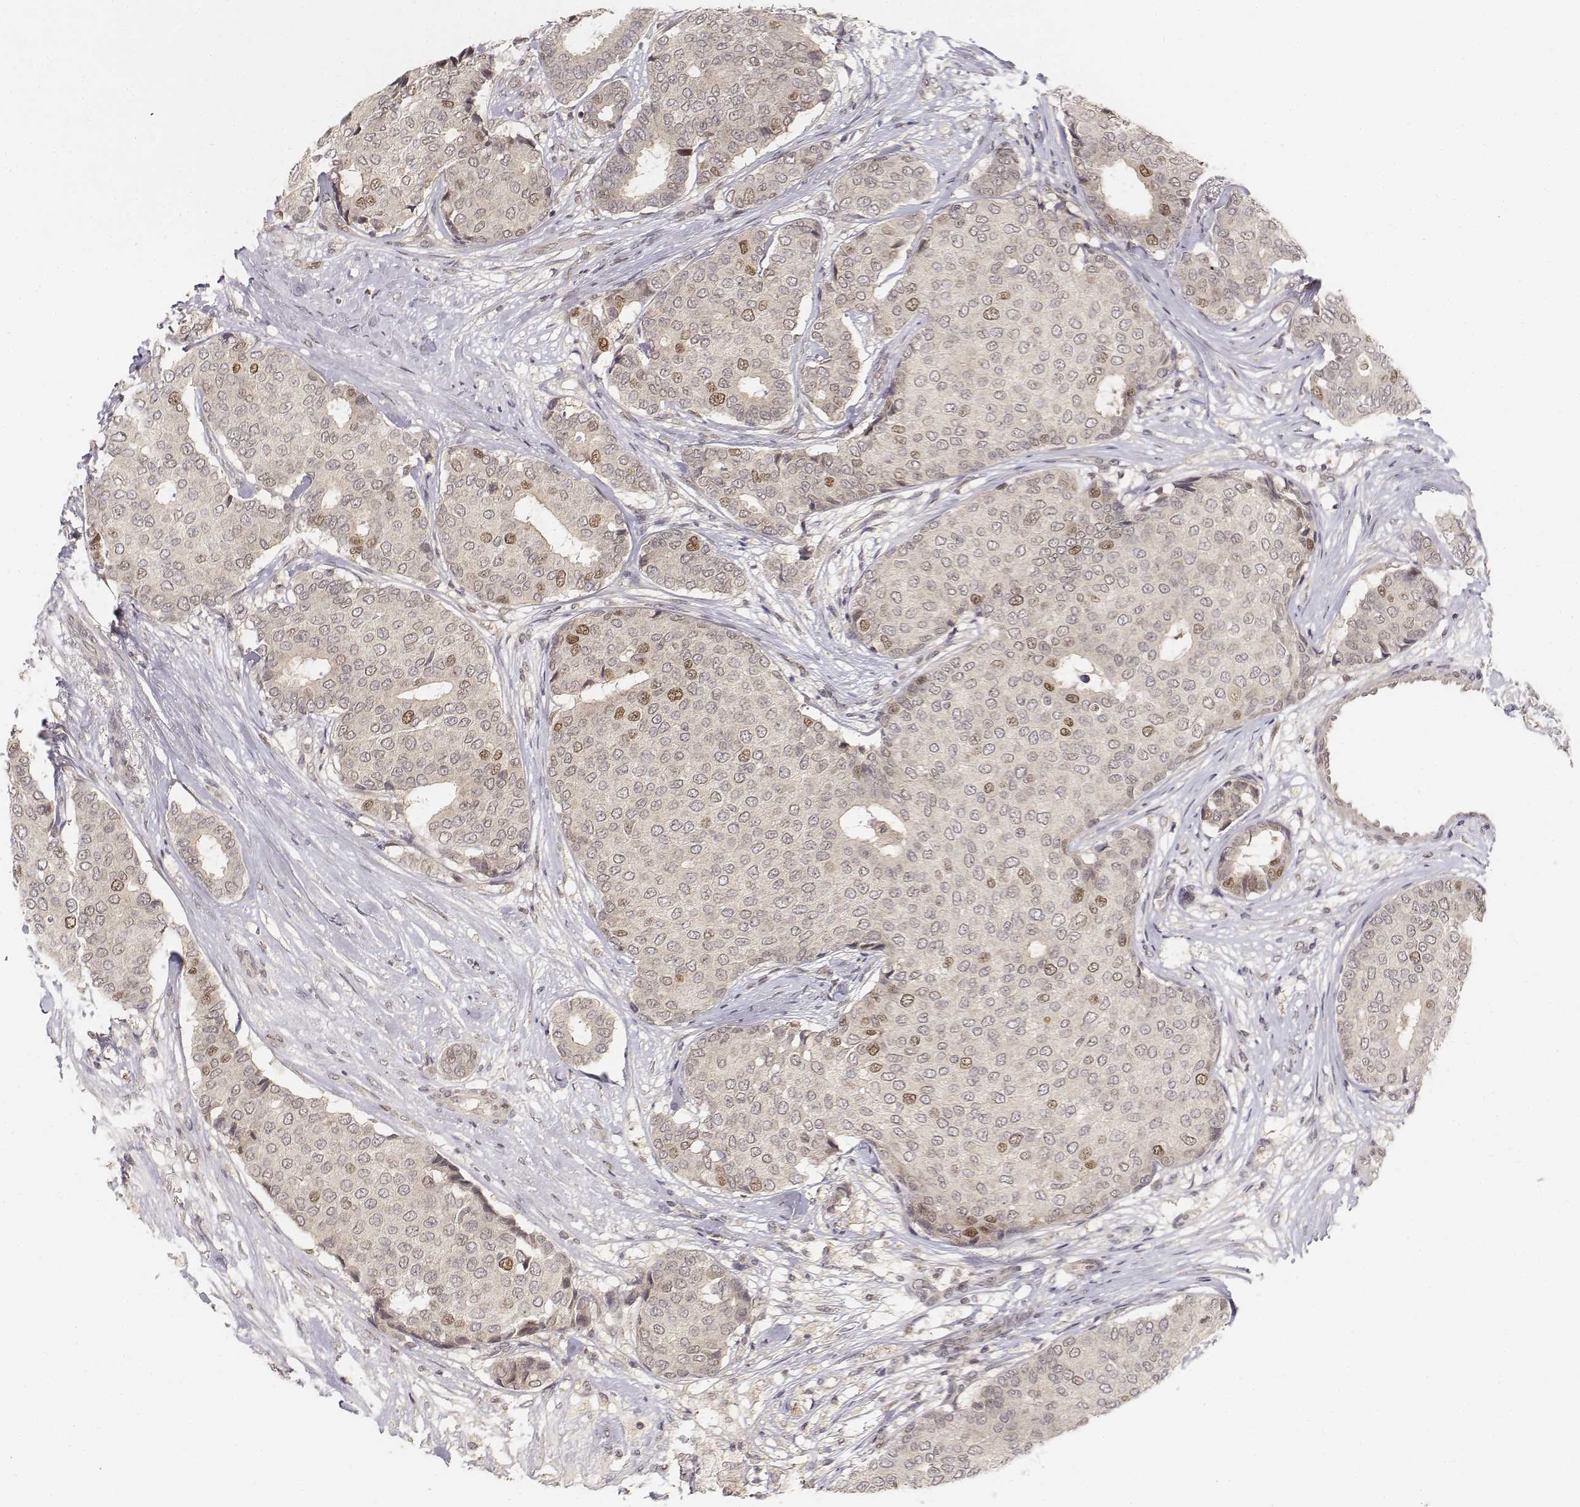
{"staining": {"intensity": "moderate", "quantity": "<25%", "location": "nuclear"}, "tissue": "breast cancer", "cell_type": "Tumor cells", "image_type": "cancer", "snomed": [{"axis": "morphology", "description": "Duct carcinoma"}, {"axis": "topography", "description": "Breast"}], "caption": "This histopathology image exhibits immunohistochemistry (IHC) staining of human infiltrating ductal carcinoma (breast), with low moderate nuclear positivity in about <25% of tumor cells.", "gene": "FANCD2", "patient": {"sex": "female", "age": 75}}